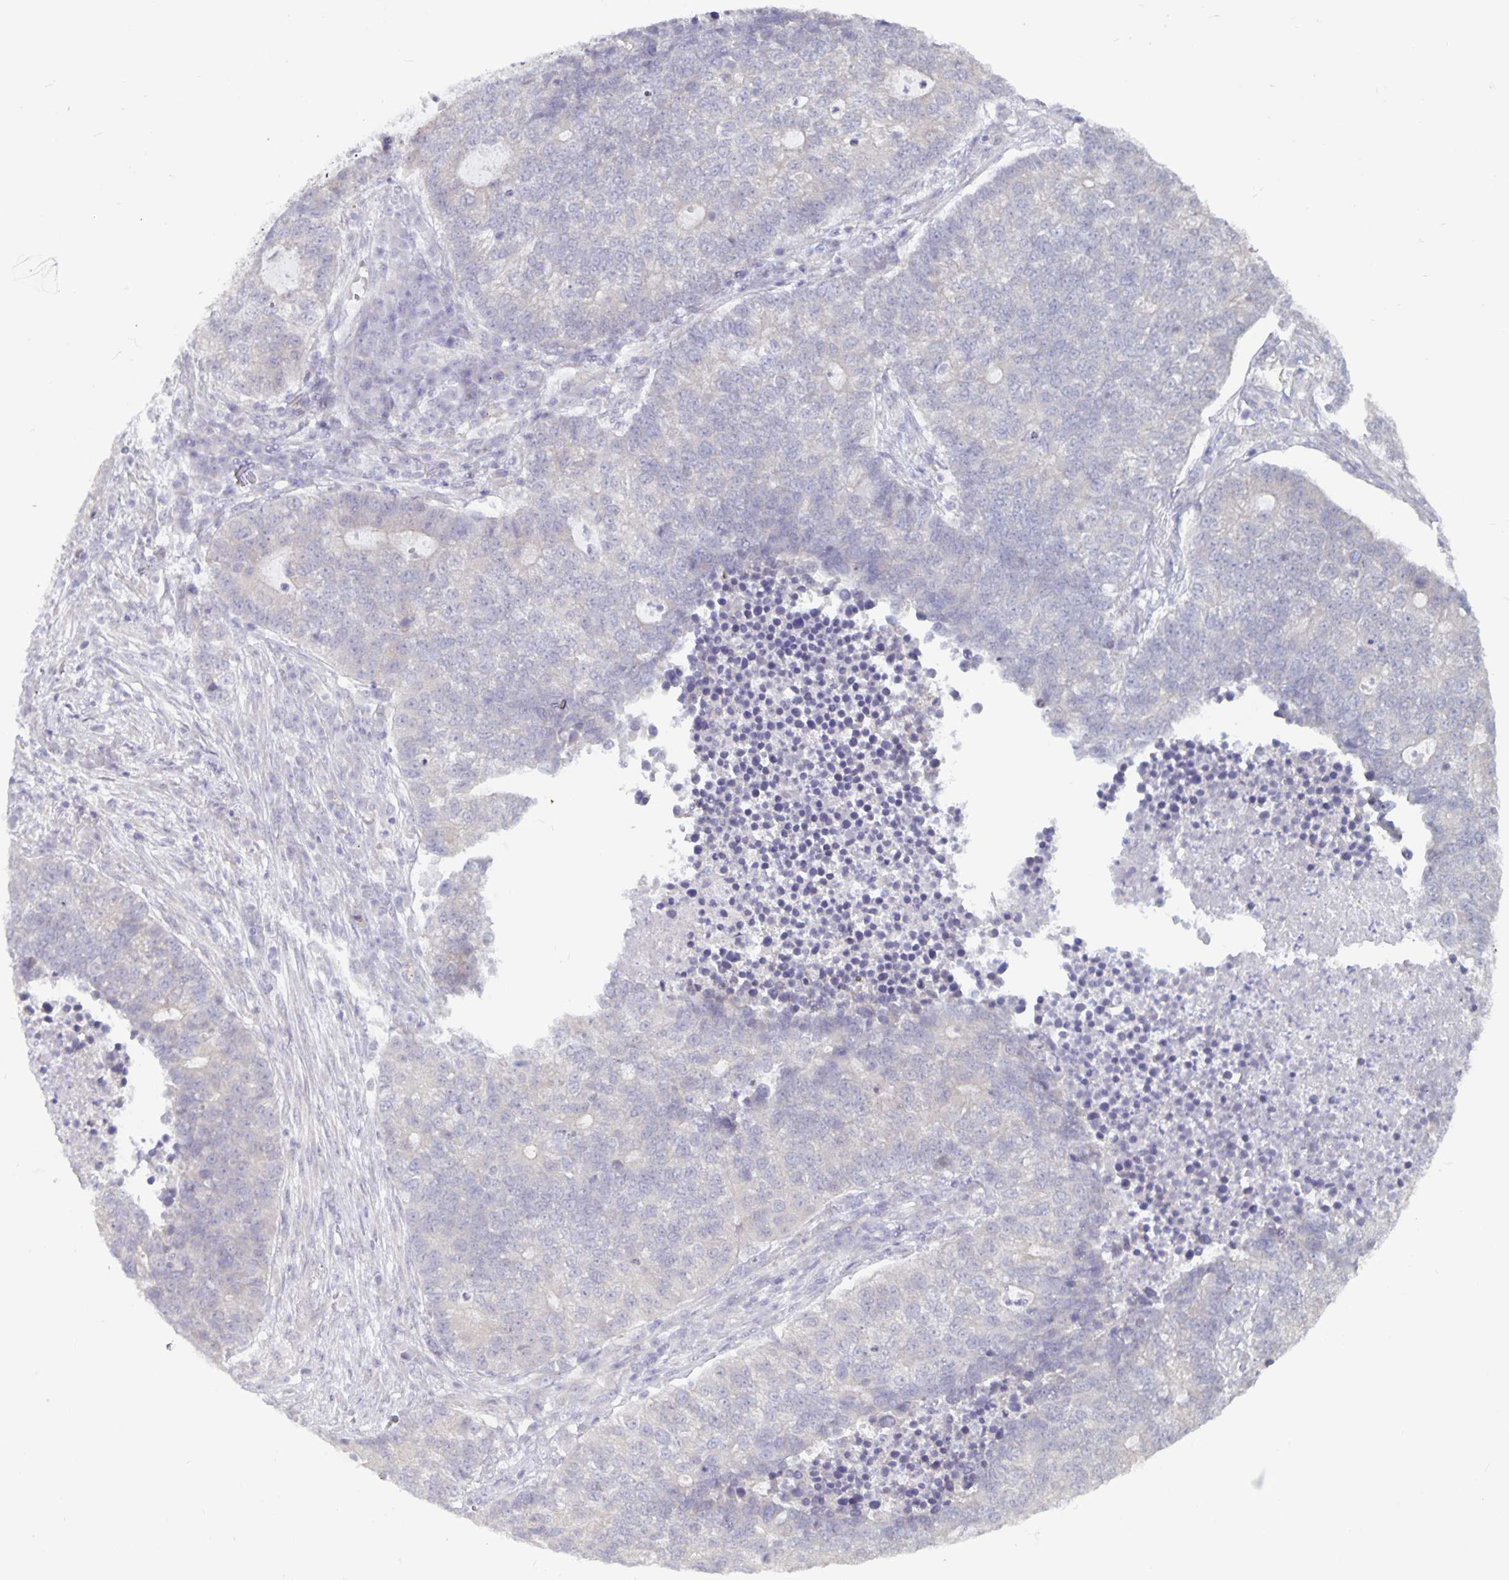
{"staining": {"intensity": "negative", "quantity": "none", "location": "none"}, "tissue": "lung cancer", "cell_type": "Tumor cells", "image_type": "cancer", "snomed": [{"axis": "morphology", "description": "Adenocarcinoma, NOS"}, {"axis": "topography", "description": "Lung"}], "caption": "Adenocarcinoma (lung) was stained to show a protein in brown. There is no significant expression in tumor cells.", "gene": "PLCB3", "patient": {"sex": "male", "age": 57}}